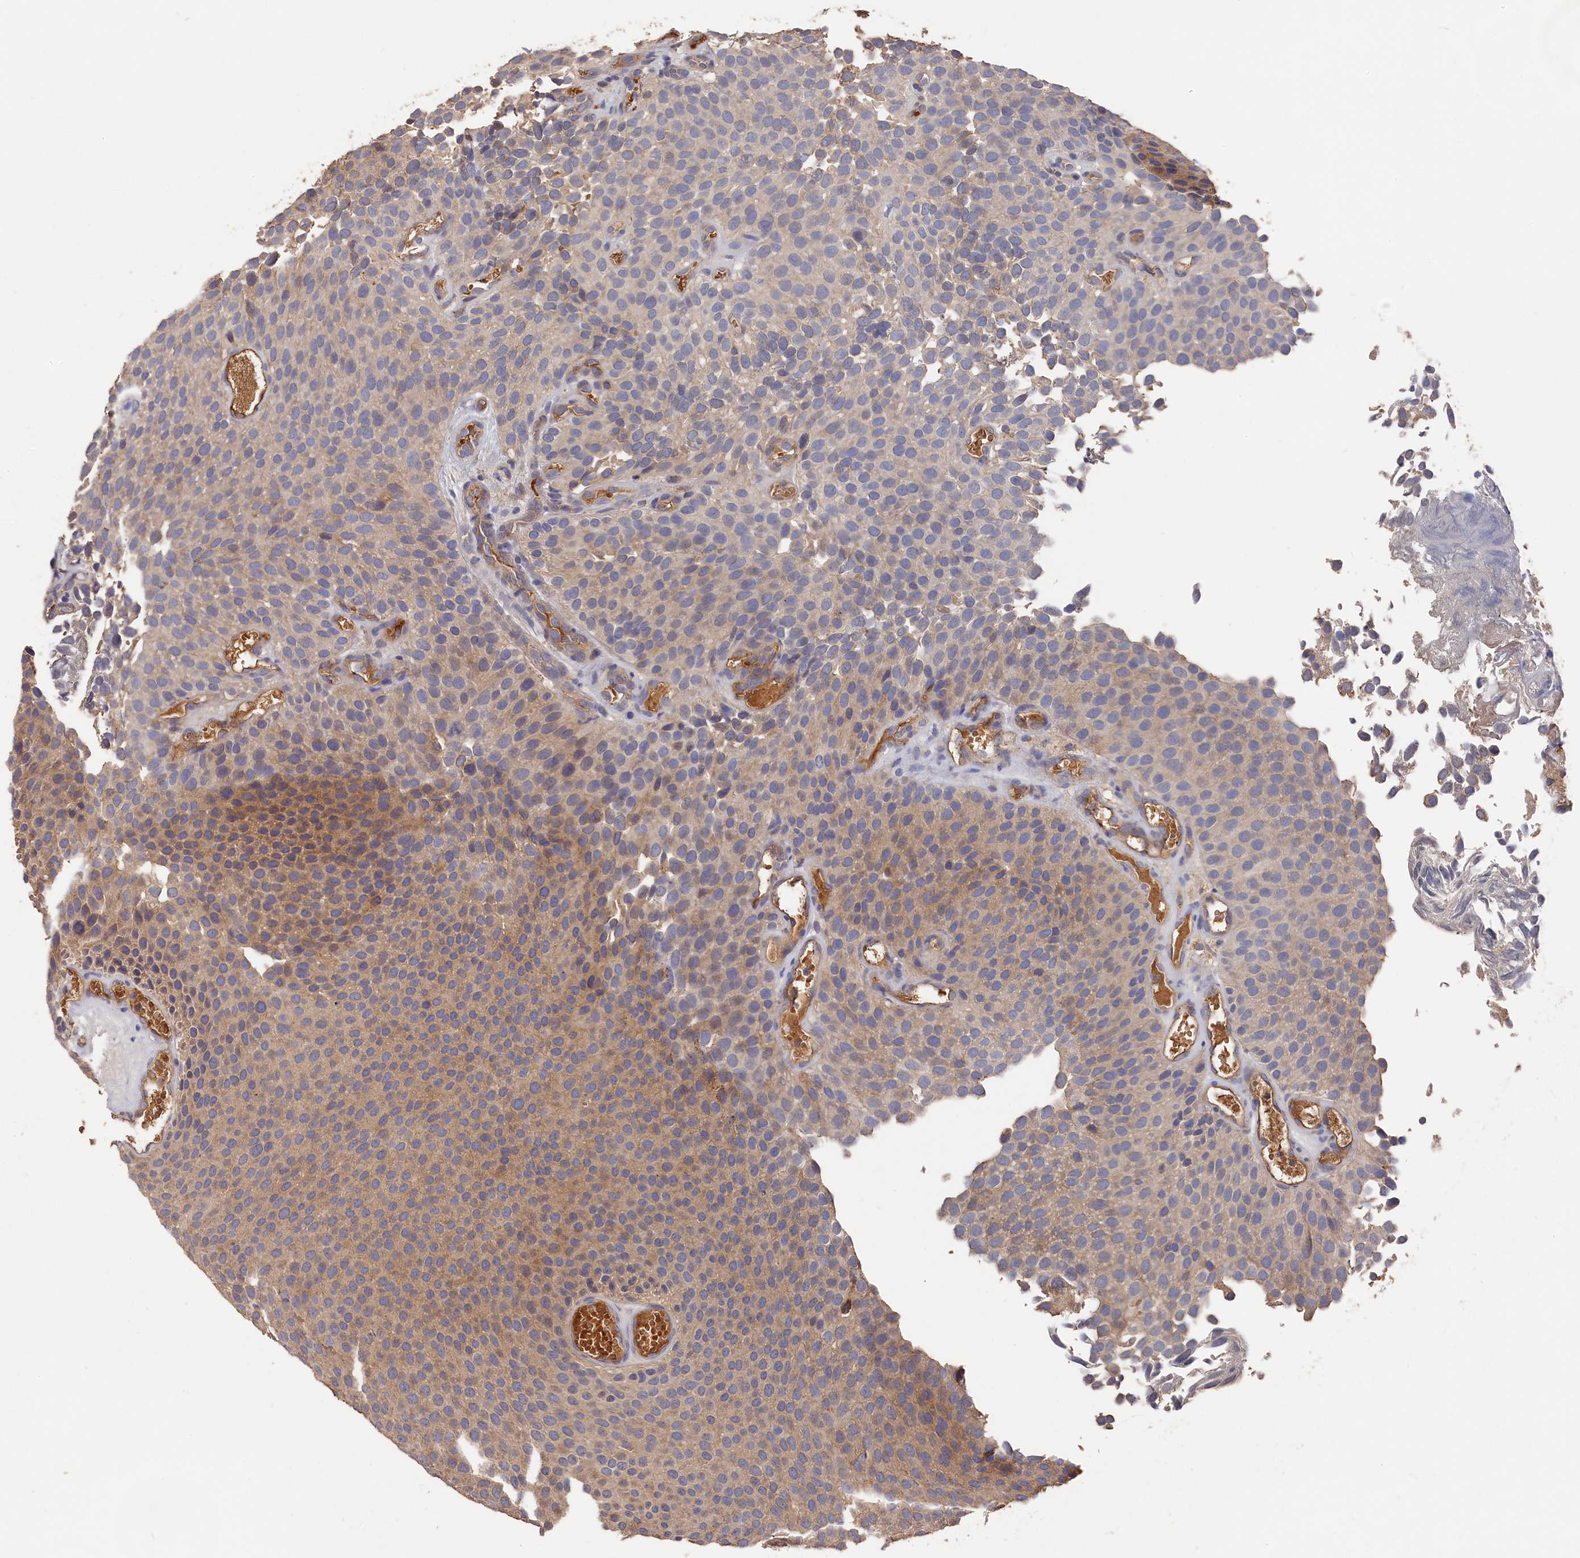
{"staining": {"intensity": "weak", "quantity": "<25%", "location": "cytoplasmic/membranous"}, "tissue": "urothelial cancer", "cell_type": "Tumor cells", "image_type": "cancer", "snomed": [{"axis": "morphology", "description": "Urothelial carcinoma, Low grade"}, {"axis": "topography", "description": "Urinary bladder"}], "caption": "The photomicrograph exhibits no staining of tumor cells in low-grade urothelial carcinoma. The staining was performed using DAB (3,3'-diaminobenzidine) to visualize the protein expression in brown, while the nuclei were stained in blue with hematoxylin (Magnification: 20x).", "gene": "DHRS11", "patient": {"sex": "male", "age": 89}}